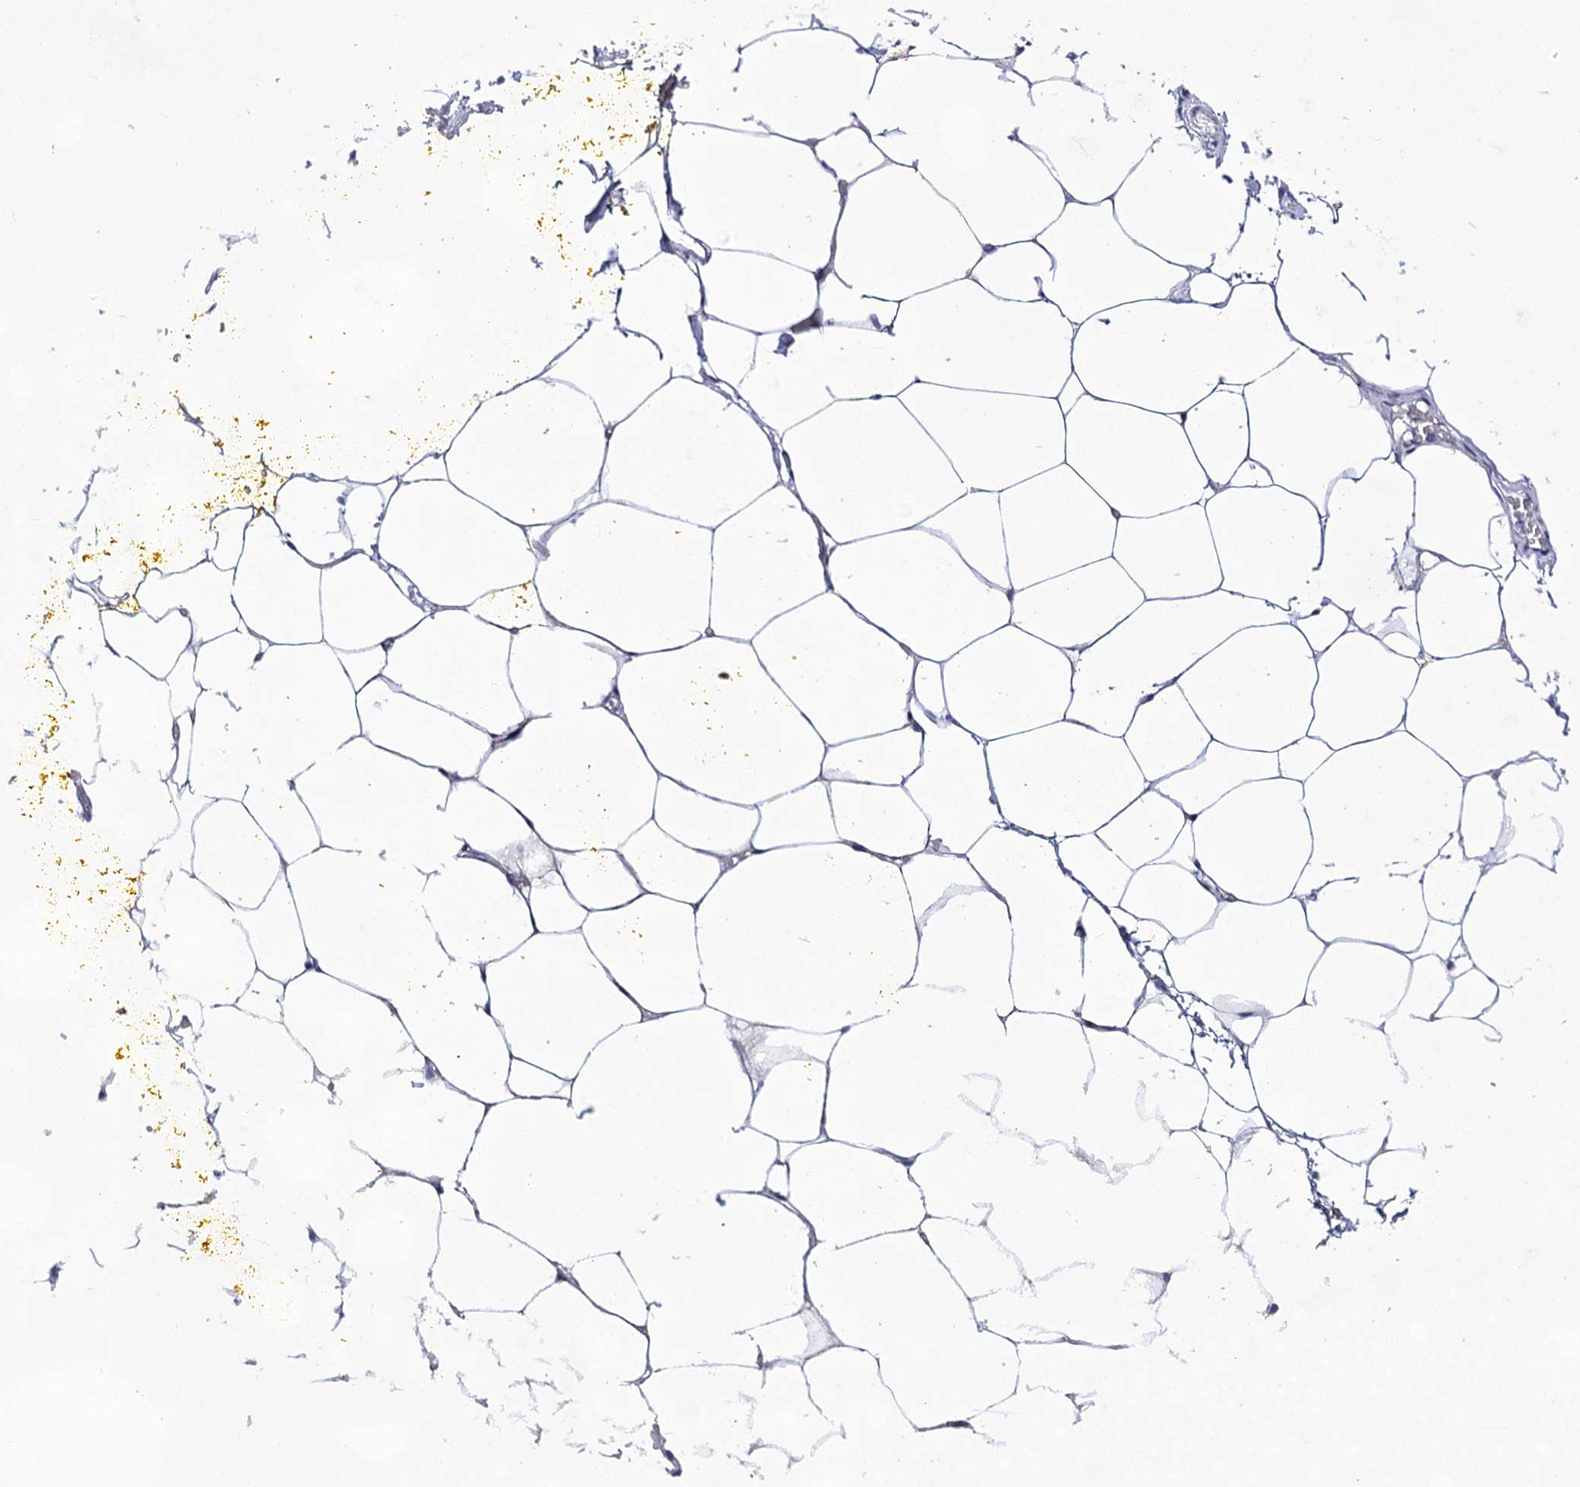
{"staining": {"intensity": "negative", "quantity": "none", "location": "none"}, "tissue": "adipose tissue", "cell_type": "Adipocytes", "image_type": "normal", "snomed": [{"axis": "morphology", "description": "Normal tissue, NOS"}, {"axis": "morphology", "description": "Adenocarcinoma, Low grade"}, {"axis": "topography", "description": "Prostate"}, {"axis": "topography", "description": "Peripheral nerve tissue"}], "caption": "Immunohistochemistry micrograph of benign adipose tissue: human adipose tissue stained with DAB exhibits no significant protein positivity in adipocytes. (Stains: DAB (3,3'-diaminobenzidine) IHC with hematoxylin counter stain, Microscopy: brightfield microscopy at high magnification).", "gene": "UGDH", "patient": {"sex": "male", "age": 63}}